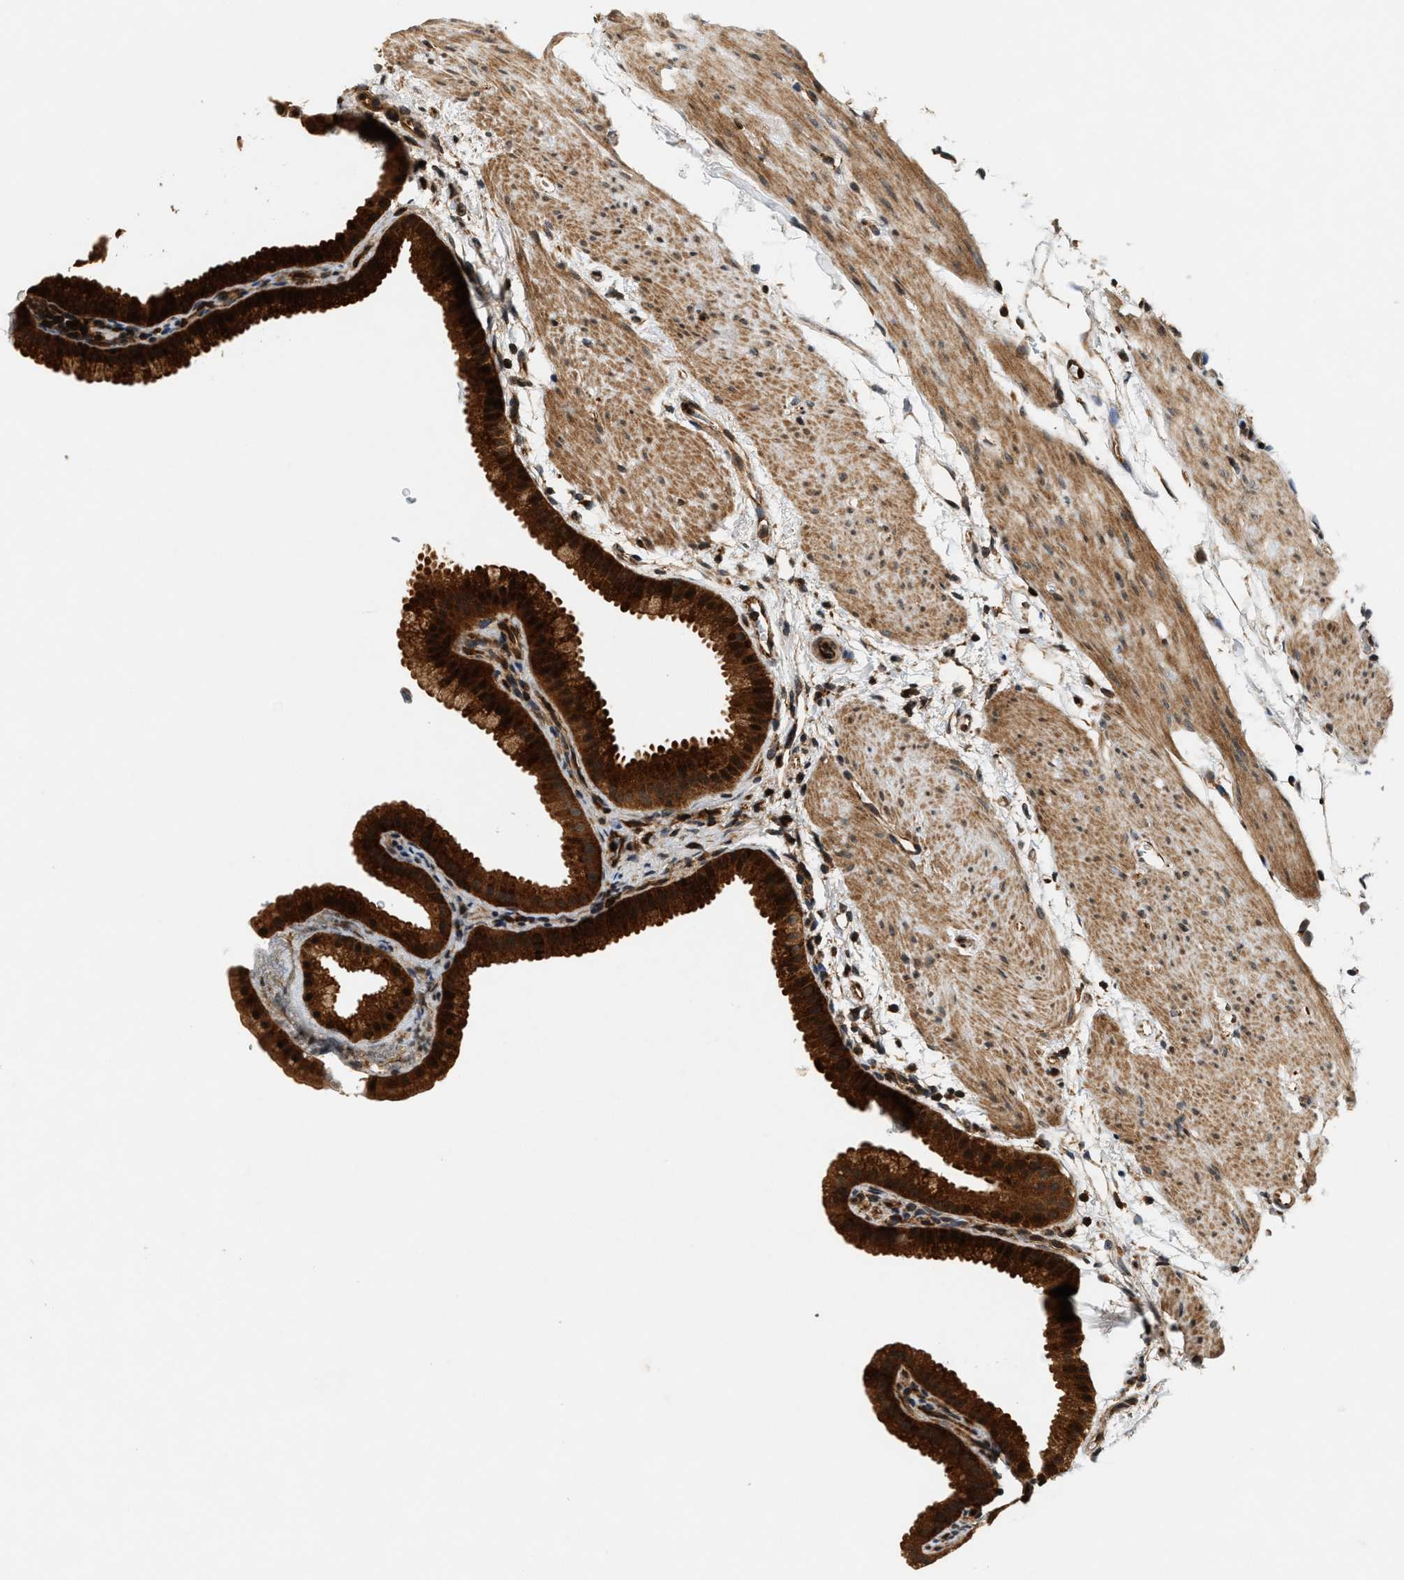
{"staining": {"intensity": "strong", "quantity": ">75%", "location": "cytoplasmic/membranous"}, "tissue": "gallbladder", "cell_type": "Glandular cells", "image_type": "normal", "snomed": [{"axis": "morphology", "description": "Normal tissue, NOS"}, {"axis": "topography", "description": "Gallbladder"}], "caption": "Immunohistochemical staining of normal human gallbladder exhibits high levels of strong cytoplasmic/membranous staining in approximately >75% of glandular cells. Nuclei are stained in blue.", "gene": "SAMD9", "patient": {"sex": "female", "age": 64}}